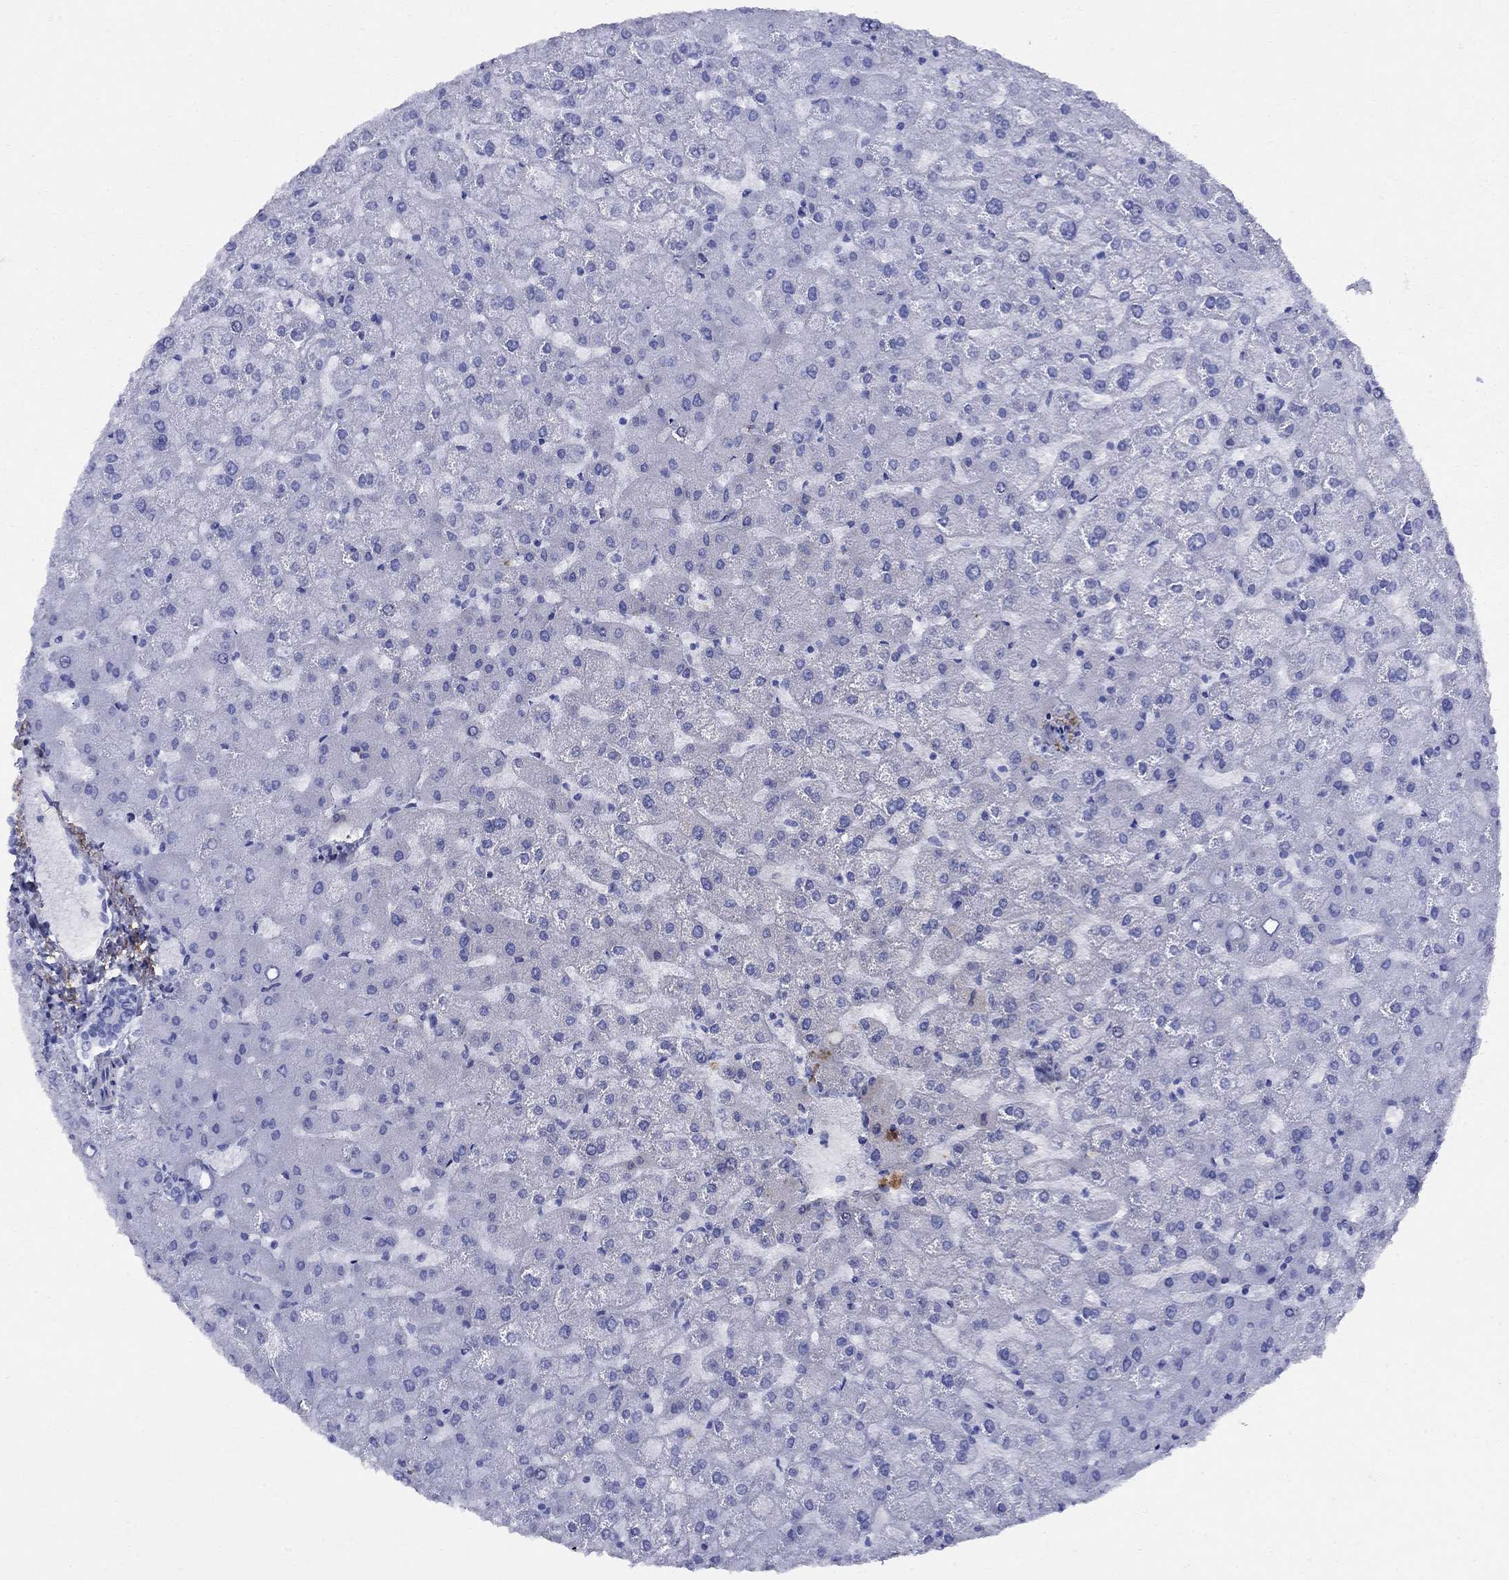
{"staining": {"intensity": "negative", "quantity": "none", "location": "none"}, "tissue": "liver", "cell_type": "Cholangiocytes", "image_type": "normal", "snomed": [{"axis": "morphology", "description": "Normal tissue, NOS"}, {"axis": "topography", "description": "Liver"}], "caption": "An immunohistochemistry micrograph of normal liver is shown. There is no staining in cholangiocytes of liver. The staining is performed using DAB brown chromogen with nuclei counter-stained in using hematoxylin.", "gene": "VTN", "patient": {"sex": "female", "age": 32}}